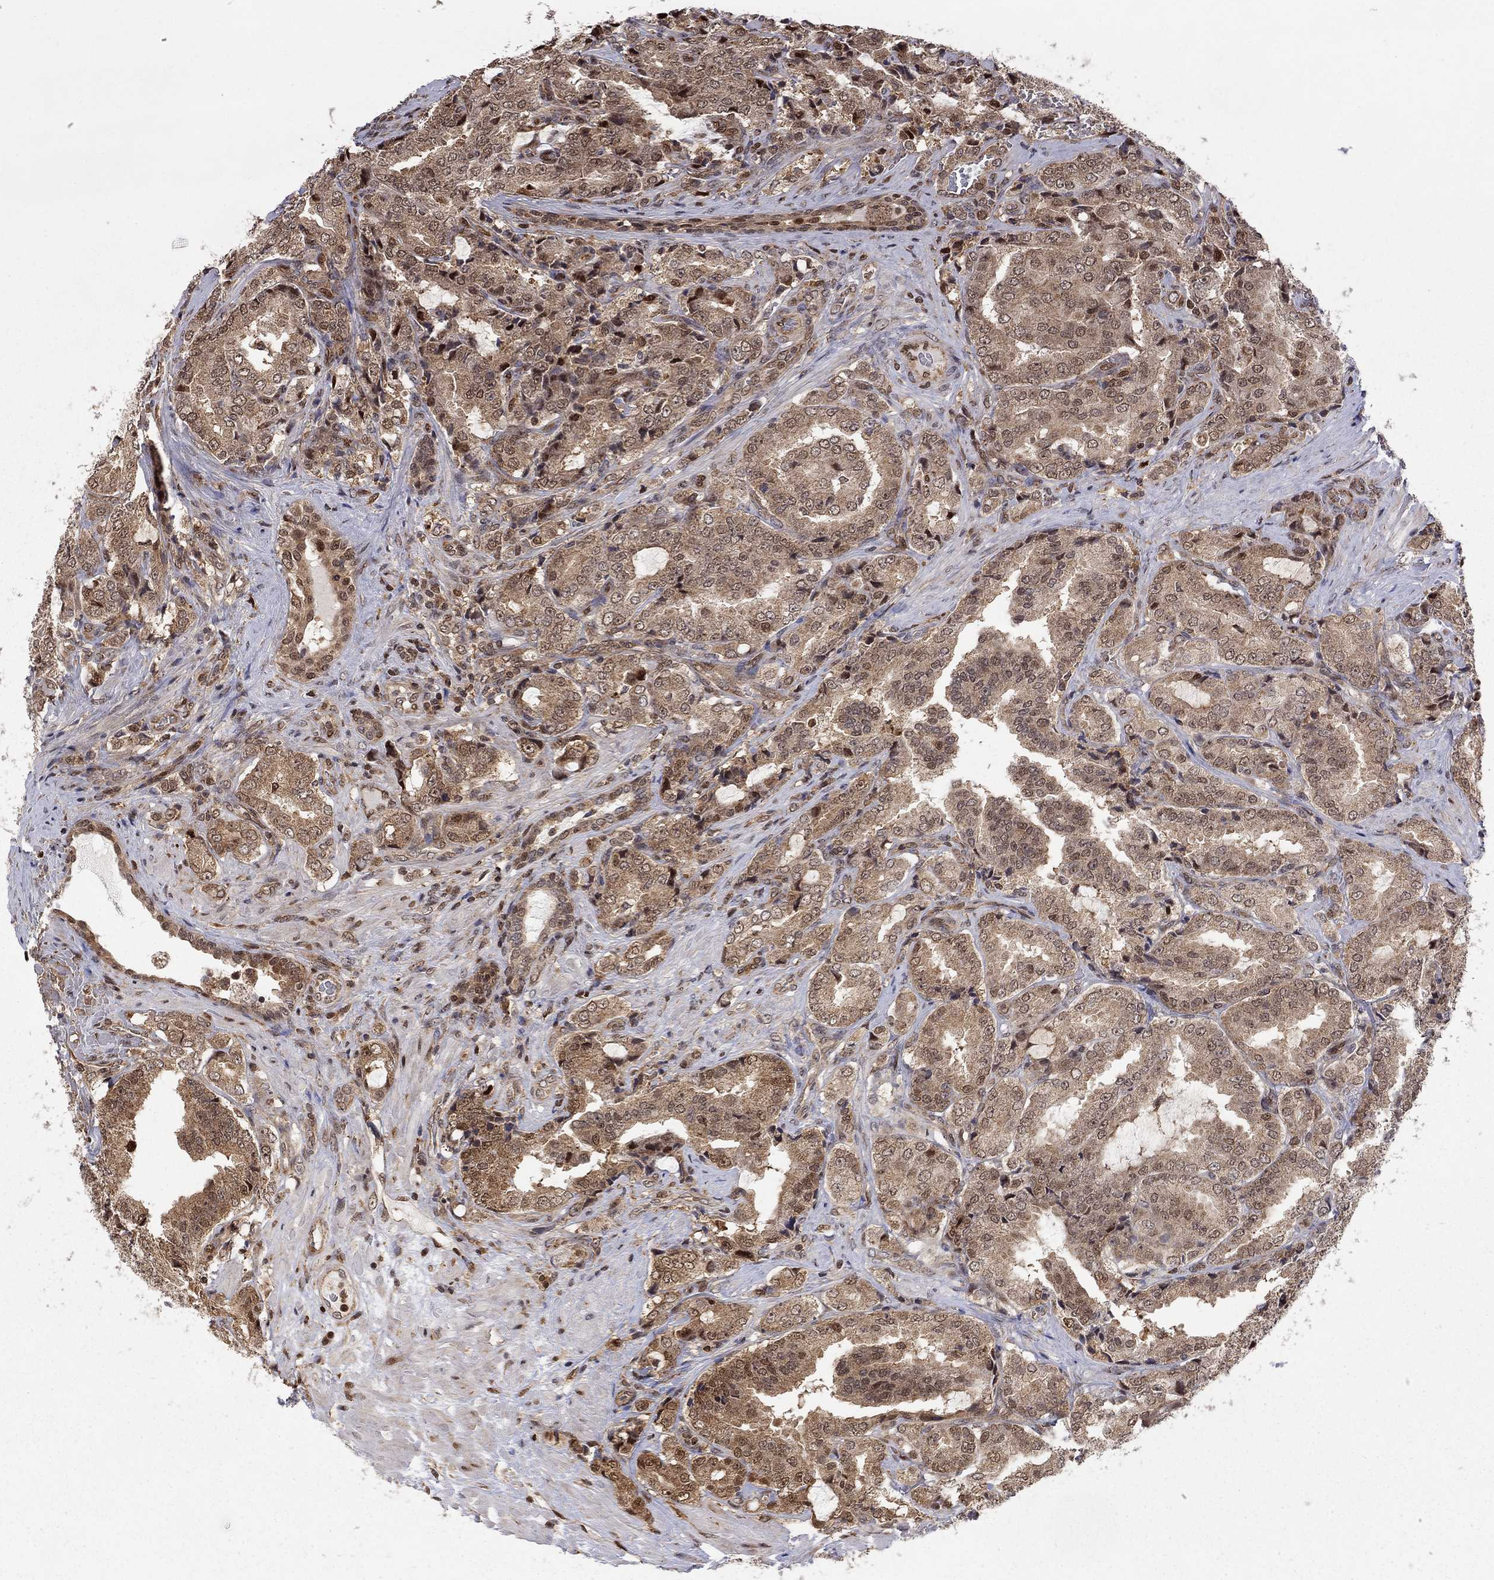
{"staining": {"intensity": "moderate", "quantity": ">75%", "location": "cytoplasmic/membranous"}, "tissue": "prostate cancer", "cell_type": "Tumor cells", "image_type": "cancer", "snomed": [{"axis": "morphology", "description": "Adenocarcinoma, NOS"}, {"axis": "topography", "description": "Prostate"}], "caption": "Protein staining of adenocarcinoma (prostate) tissue exhibits moderate cytoplasmic/membranous positivity in about >75% of tumor cells.", "gene": "ELOB", "patient": {"sex": "male", "age": 65}}